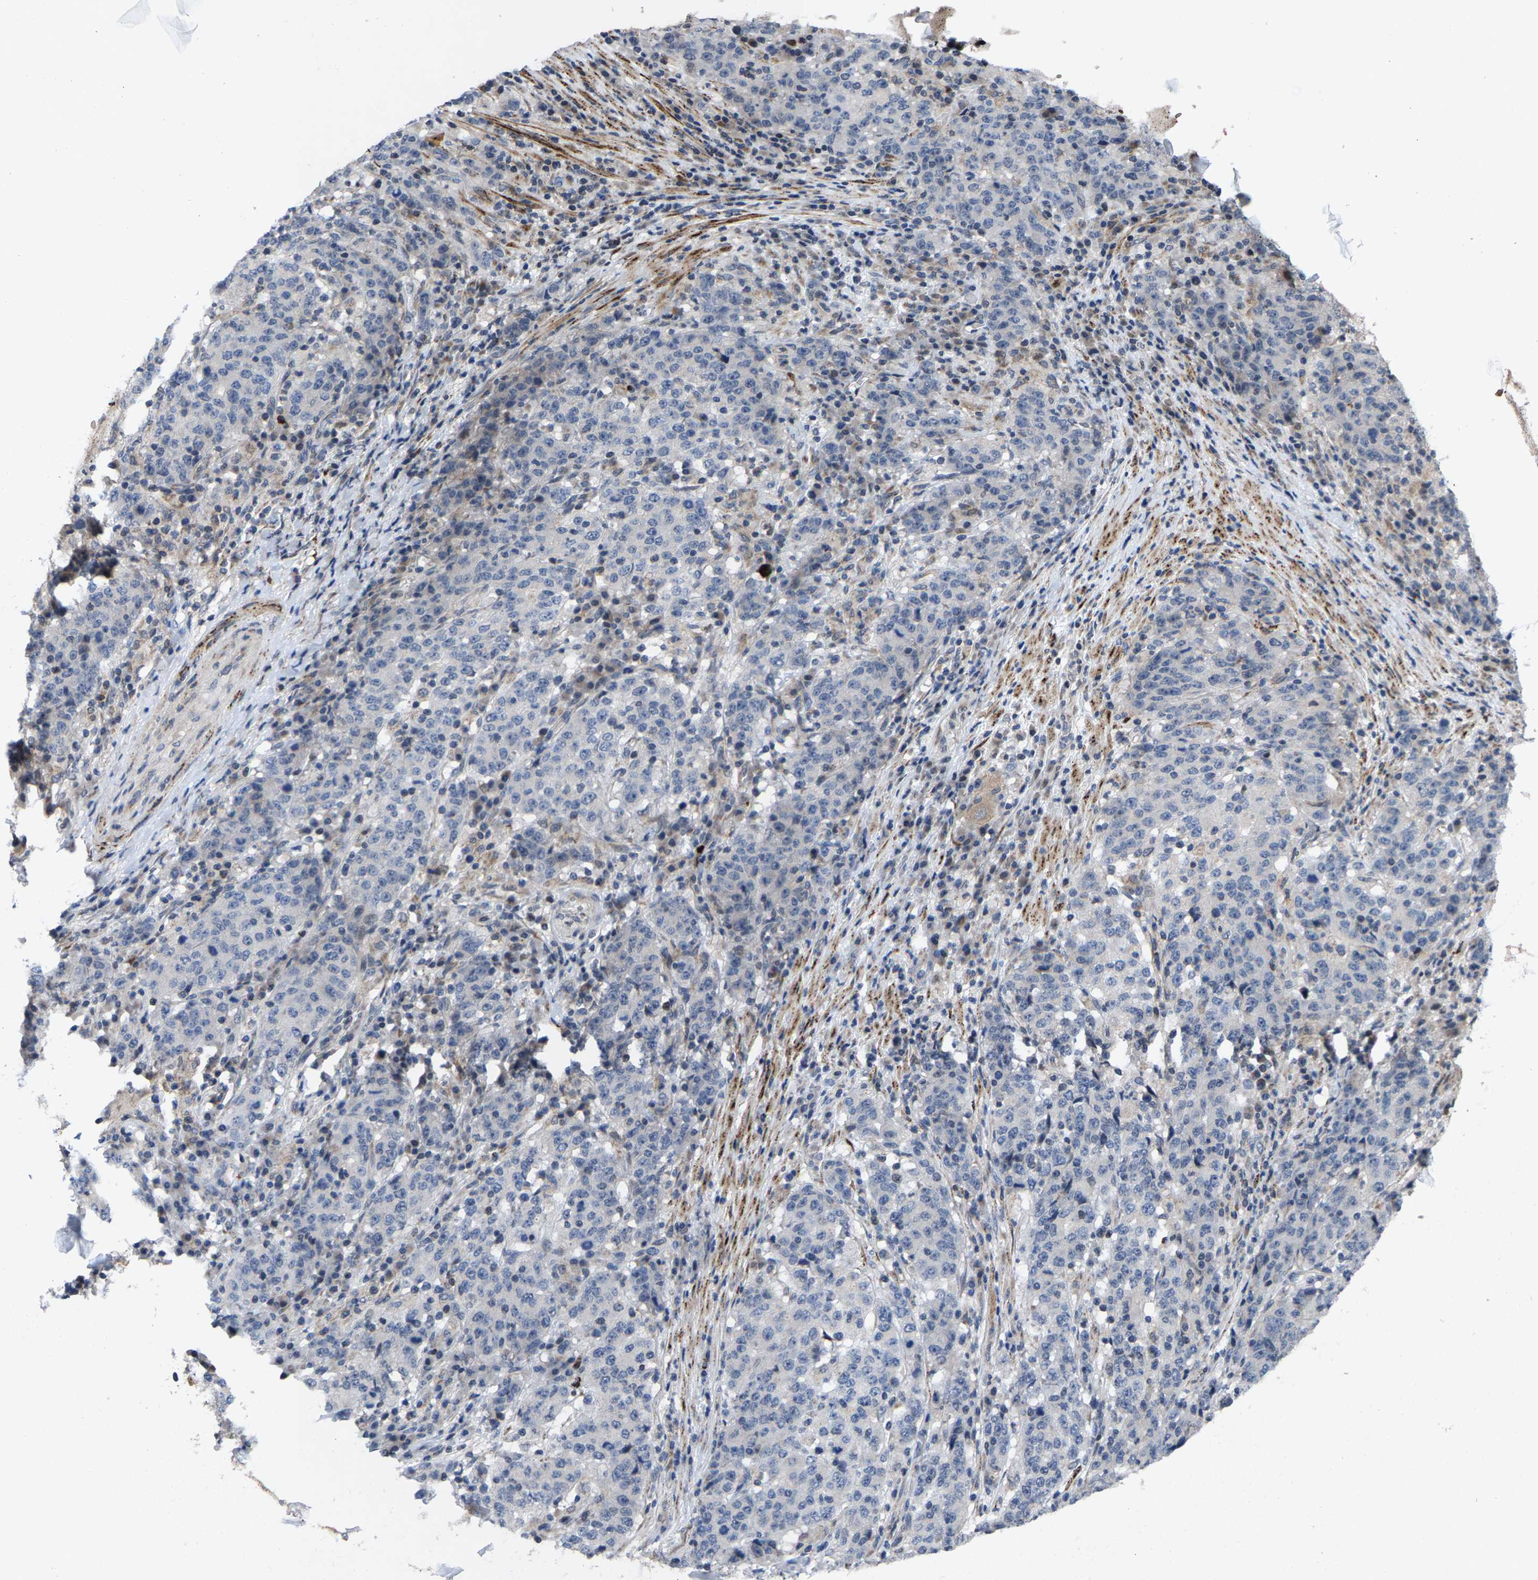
{"staining": {"intensity": "negative", "quantity": "none", "location": "none"}, "tissue": "stomach cancer", "cell_type": "Tumor cells", "image_type": "cancer", "snomed": [{"axis": "morphology", "description": "Adenocarcinoma, NOS"}, {"axis": "topography", "description": "Stomach"}], "caption": "DAB (3,3'-diaminobenzidine) immunohistochemical staining of human stomach adenocarcinoma displays no significant staining in tumor cells. Nuclei are stained in blue.", "gene": "TDRKH", "patient": {"sex": "male", "age": 59}}